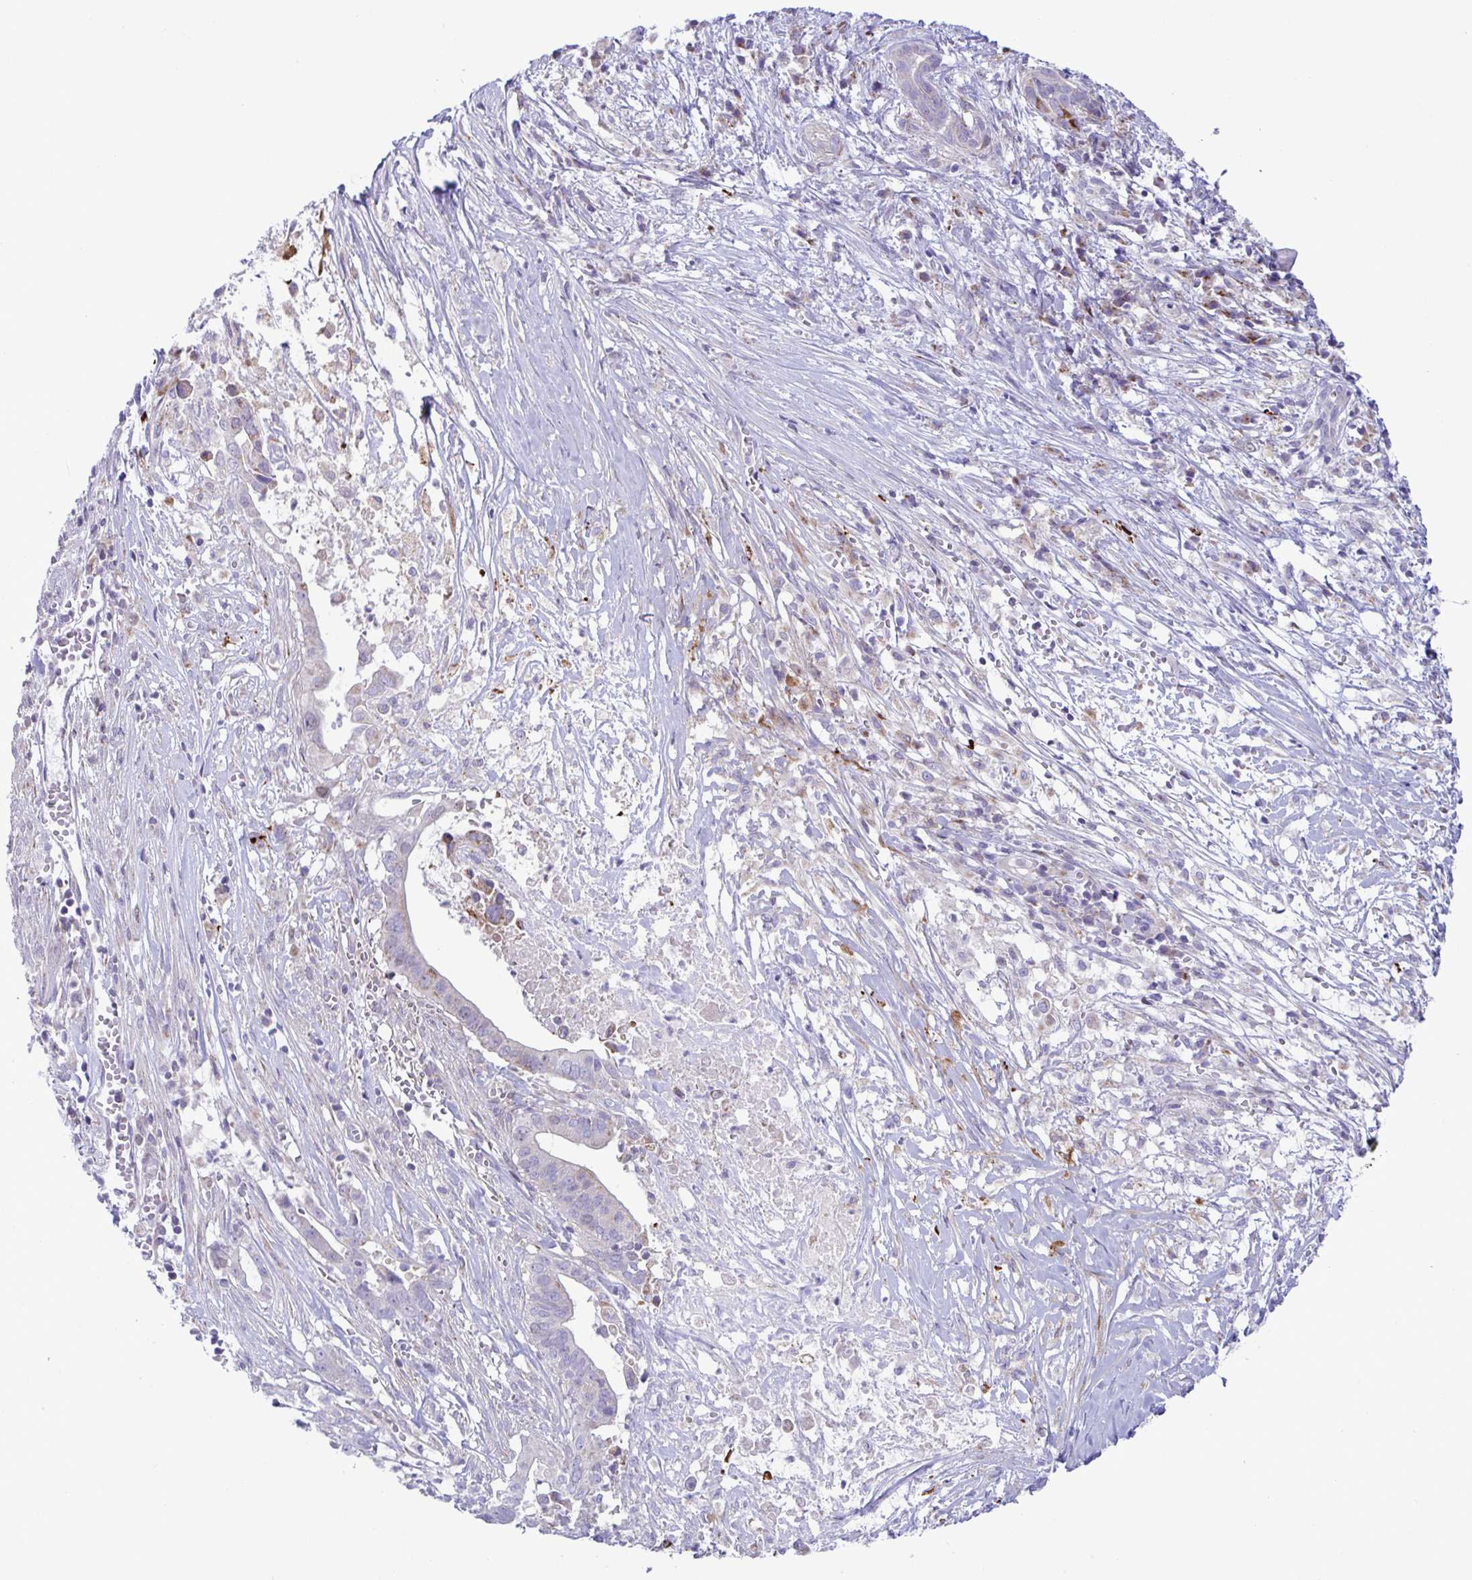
{"staining": {"intensity": "moderate", "quantity": "<25%", "location": "cytoplasmic/membranous"}, "tissue": "pancreatic cancer", "cell_type": "Tumor cells", "image_type": "cancer", "snomed": [{"axis": "morphology", "description": "Adenocarcinoma, NOS"}, {"axis": "topography", "description": "Pancreas"}], "caption": "Pancreatic adenocarcinoma tissue exhibits moderate cytoplasmic/membranous expression in approximately <25% of tumor cells, visualized by immunohistochemistry.", "gene": "DTX3", "patient": {"sex": "male", "age": 61}}